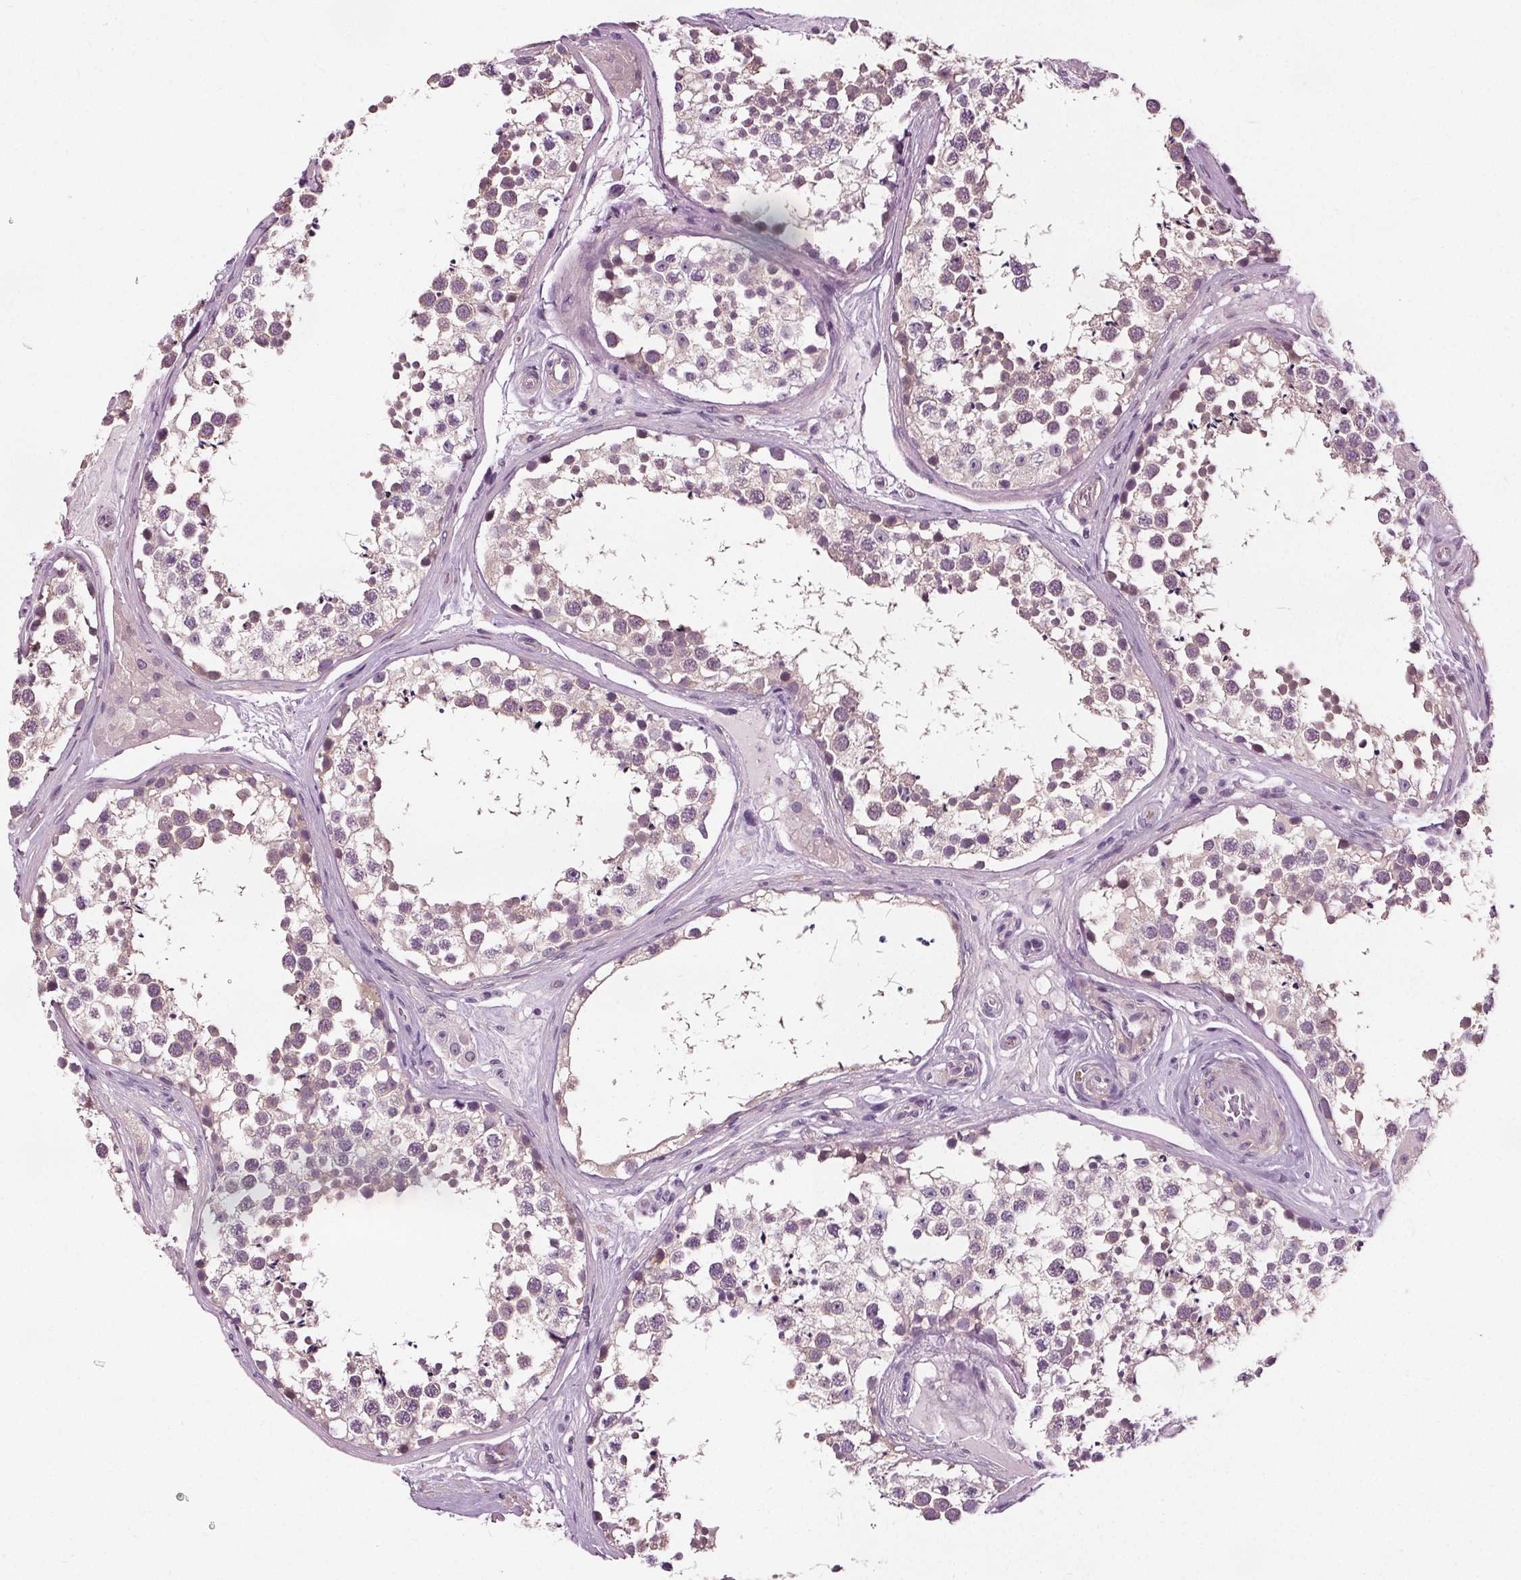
{"staining": {"intensity": "negative", "quantity": "none", "location": "none"}, "tissue": "testis", "cell_type": "Cells in seminiferous ducts", "image_type": "normal", "snomed": [{"axis": "morphology", "description": "Normal tissue, NOS"}, {"axis": "morphology", "description": "Seminoma, NOS"}, {"axis": "topography", "description": "Testis"}], "caption": "The immunohistochemistry (IHC) histopathology image has no significant expression in cells in seminiferous ducts of testis.", "gene": "RASA1", "patient": {"sex": "male", "age": 65}}